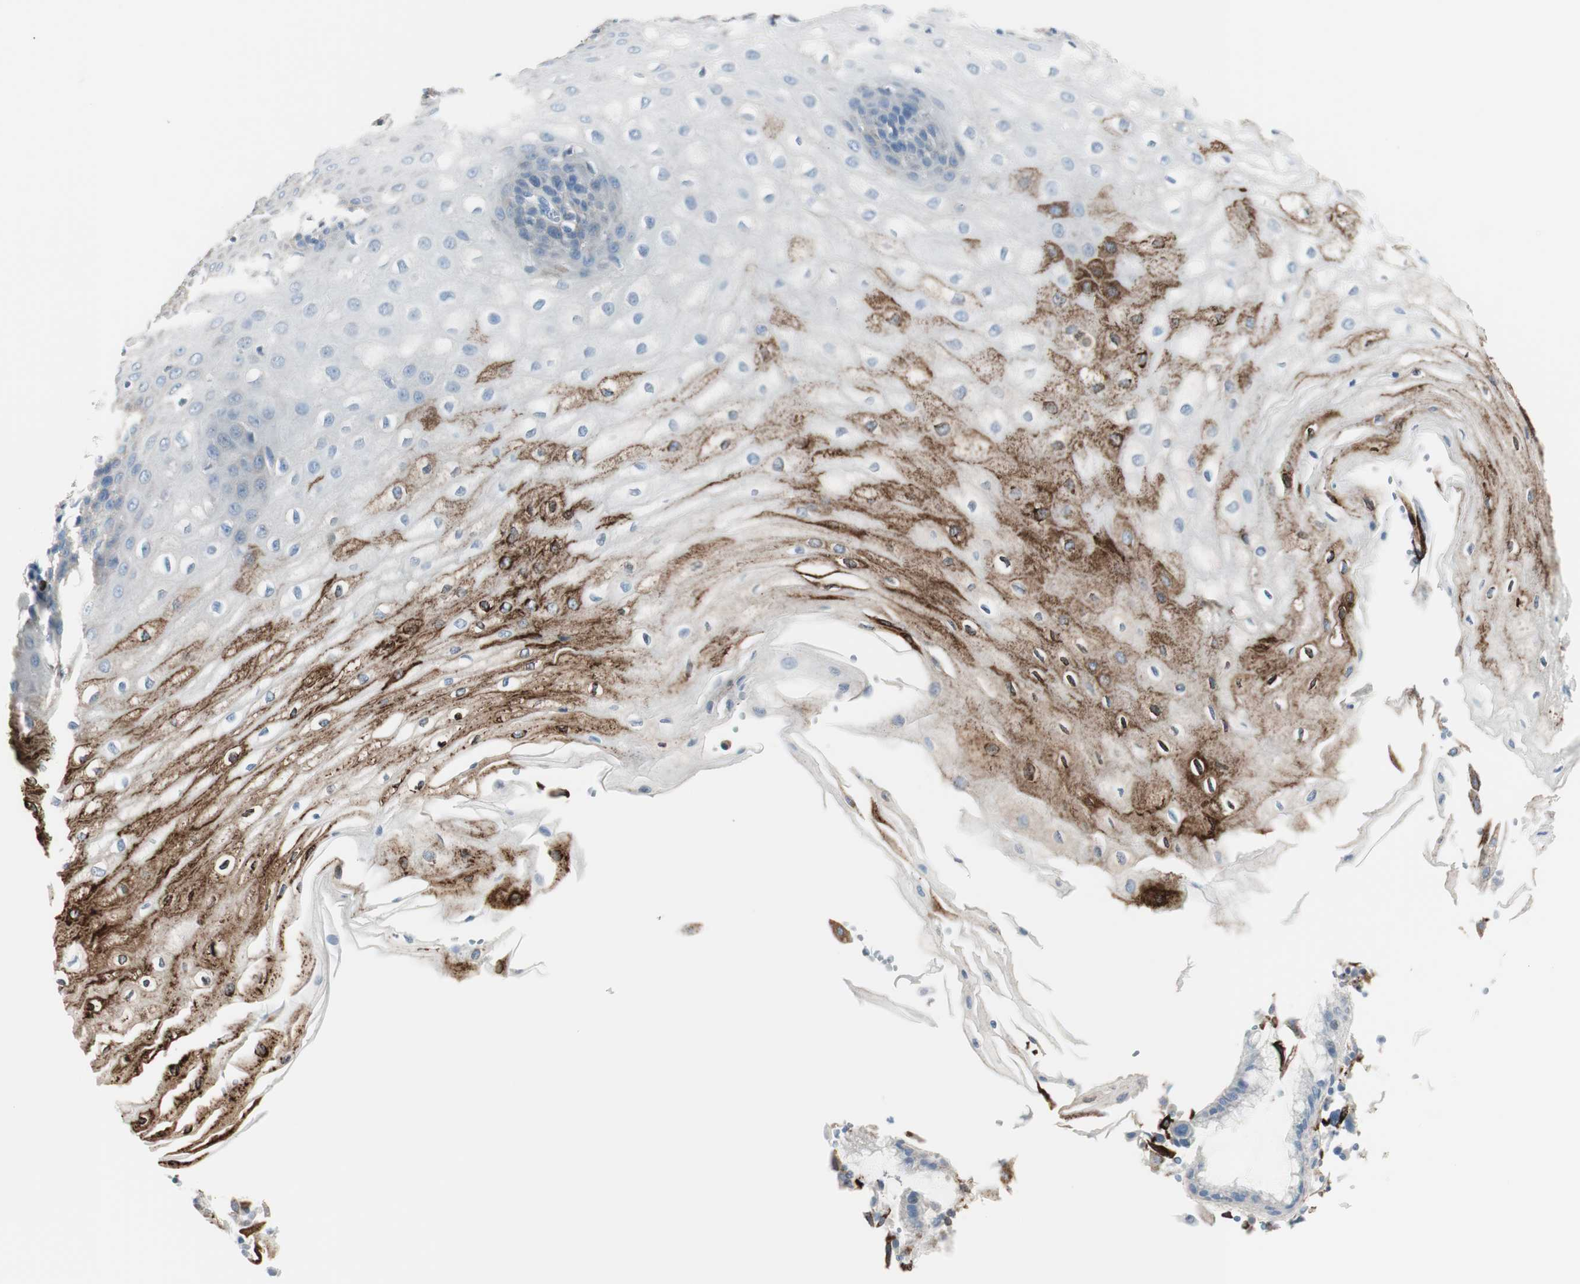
{"staining": {"intensity": "strong", "quantity": "<25%", "location": "cytoplasmic/membranous"}, "tissue": "esophagus", "cell_type": "Squamous epithelial cells", "image_type": "normal", "snomed": [{"axis": "morphology", "description": "Normal tissue, NOS"}, {"axis": "morphology", "description": "Squamous cell carcinoma, NOS"}, {"axis": "topography", "description": "Esophagus"}], "caption": "A photomicrograph showing strong cytoplasmic/membranous expression in approximately <25% of squamous epithelial cells in benign esophagus, as visualized by brown immunohistochemical staining.", "gene": "DLG4", "patient": {"sex": "male", "age": 65}}